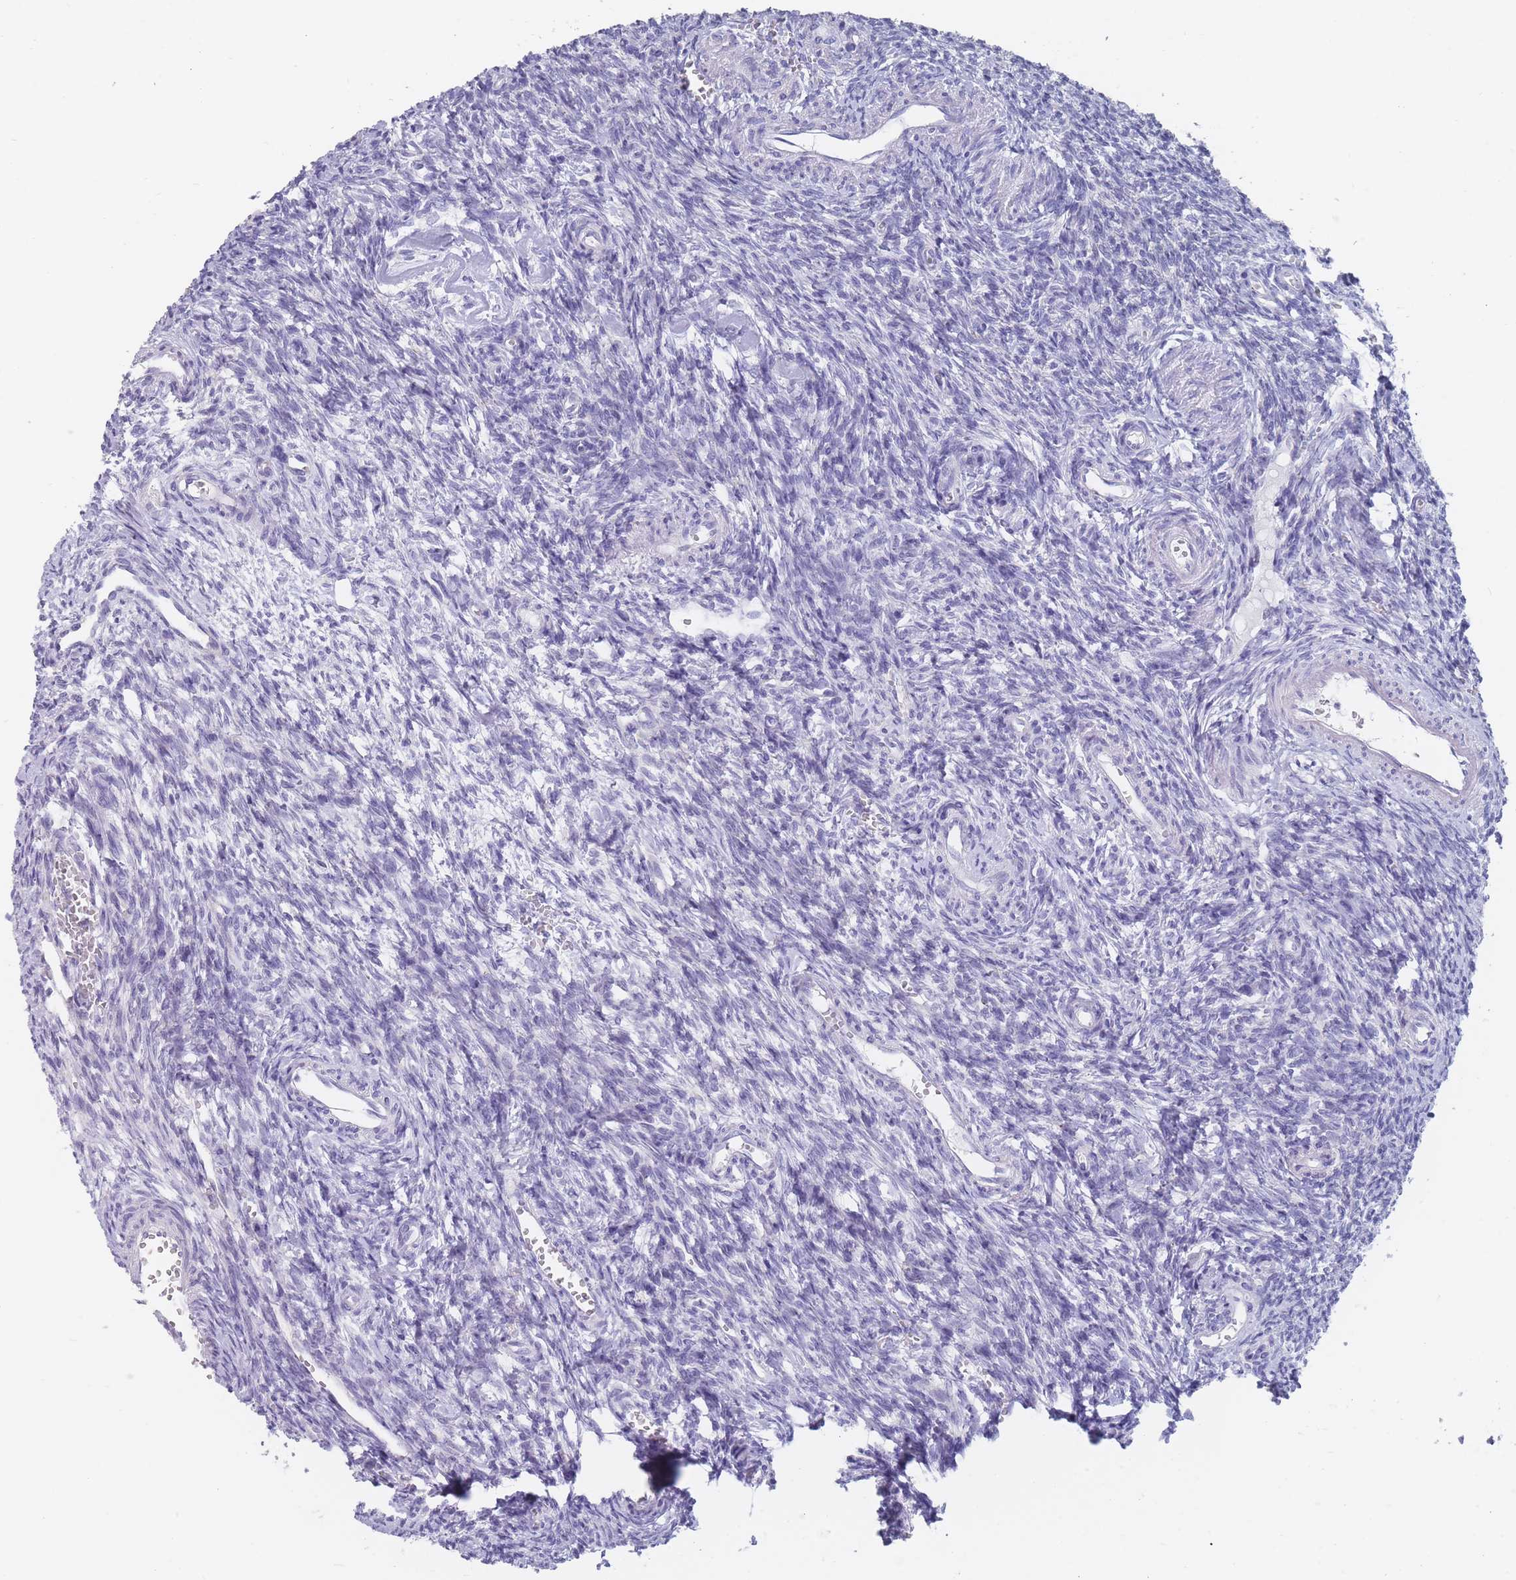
{"staining": {"intensity": "negative", "quantity": "none", "location": "none"}, "tissue": "ovary", "cell_type": "Follicle cells", "image_type": "normal", "snomed": [{"axis": "morphology", "description": "Normal tissue, NOS"}, {"axis": "topography", "description": "Ovary"}], "caption": "IHC of unremarkable ovary shows no positivity in follicle cells.", "gene": "PIGU", "patient": {"sex": "female", "age": 39}}